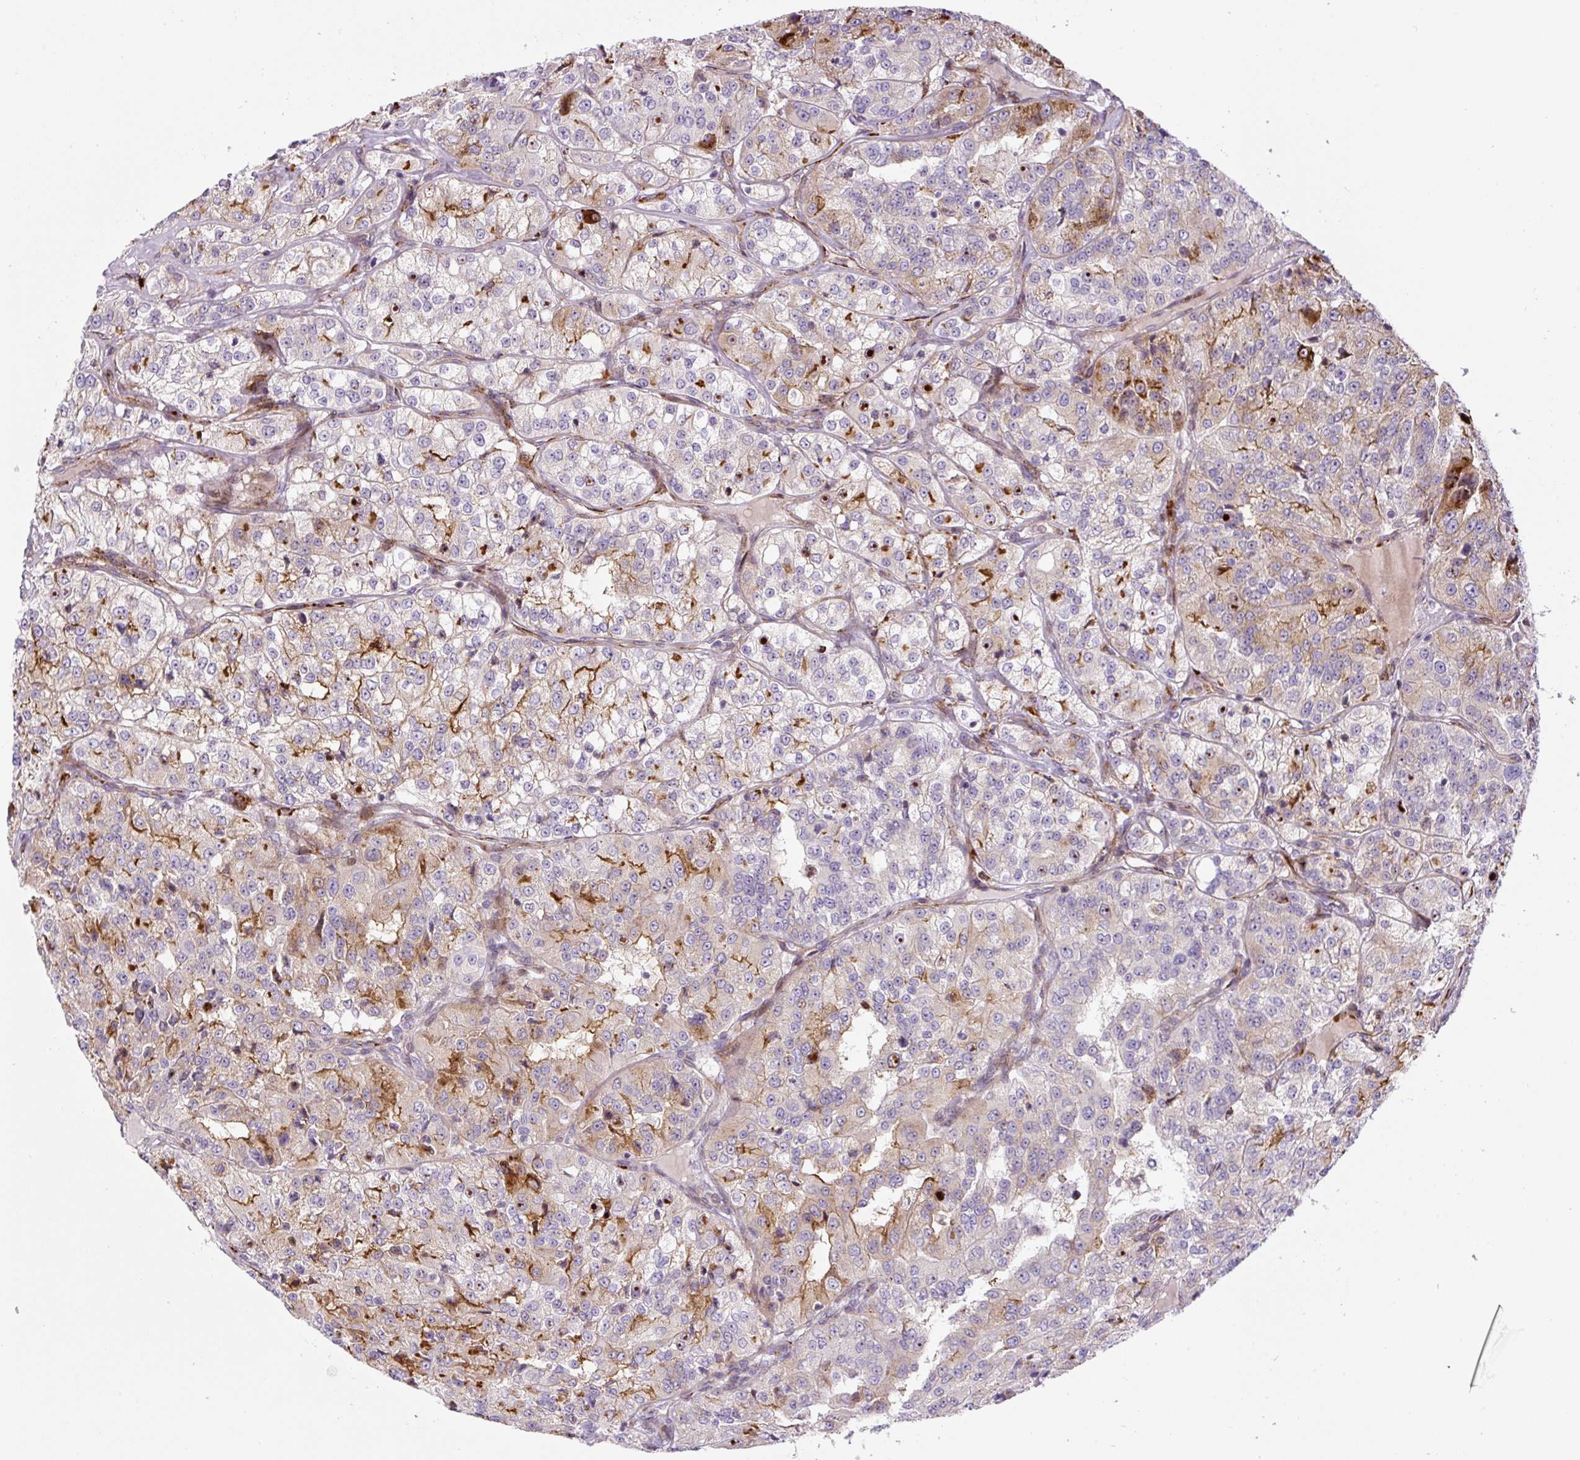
{"staining": {"intensity": "moderate", "quantity": "25%-75%", "location": "cytoplasmic/membranous"}, "tissue": "renal cancer", "cell_type": "Tumor cells", "image_type": "cancer", "snomed": [{"axis": "morphology", "description": "Adenocarcinoma, NOS"}, {"axis": "topography", "description": "Kidney"}], "caption": "Brown immunohistochemical staining in human adenocarcinoma (renal) shows moderate cytoplasmic/membranous staining in about 25%-75% of tumor cells. (DAB = brown stain, brightfield microscopy at high magnification).", "gene": "DISP3", "patient": {"sex": "female", "age": 63}}